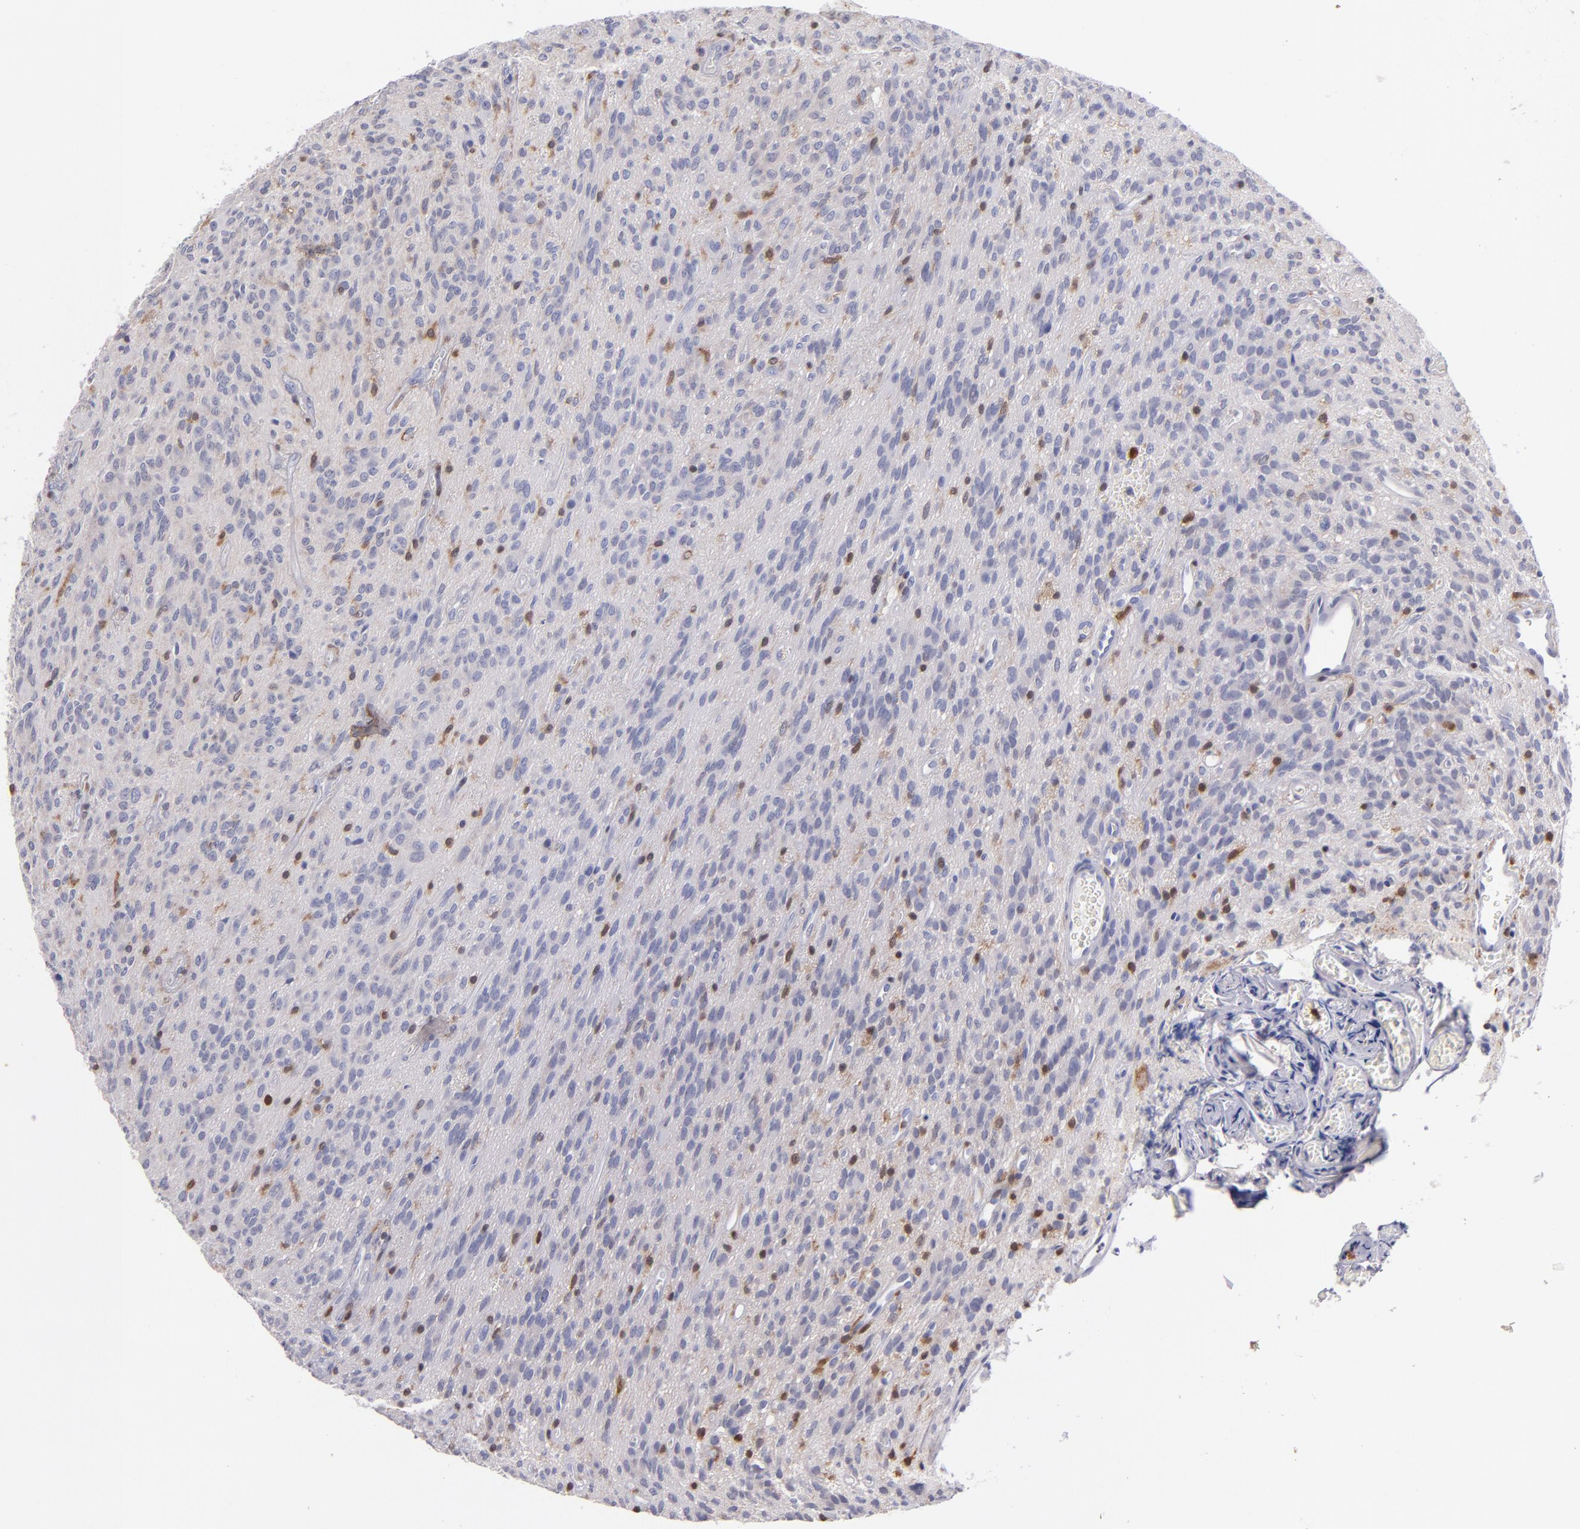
{"staining": {"intensity": "weak", "quantity": "<25%", "location": "cytoplasmic/membranous"}, "tissue": "glioma", "cell_type": "Tumor cells", "image_type": "cancer", "snomed": [{"axis": "morphology", "description": "Glioma, malignant, Low grade"}, {"axis": "topography", "description": "Brain"}], "caption": "Malignant glioma (low-grade) stained for a protein using IHC shows no staining tumor cells.", "gene": "PRKCD", "patient": {"sex": "female", "age": 15}}